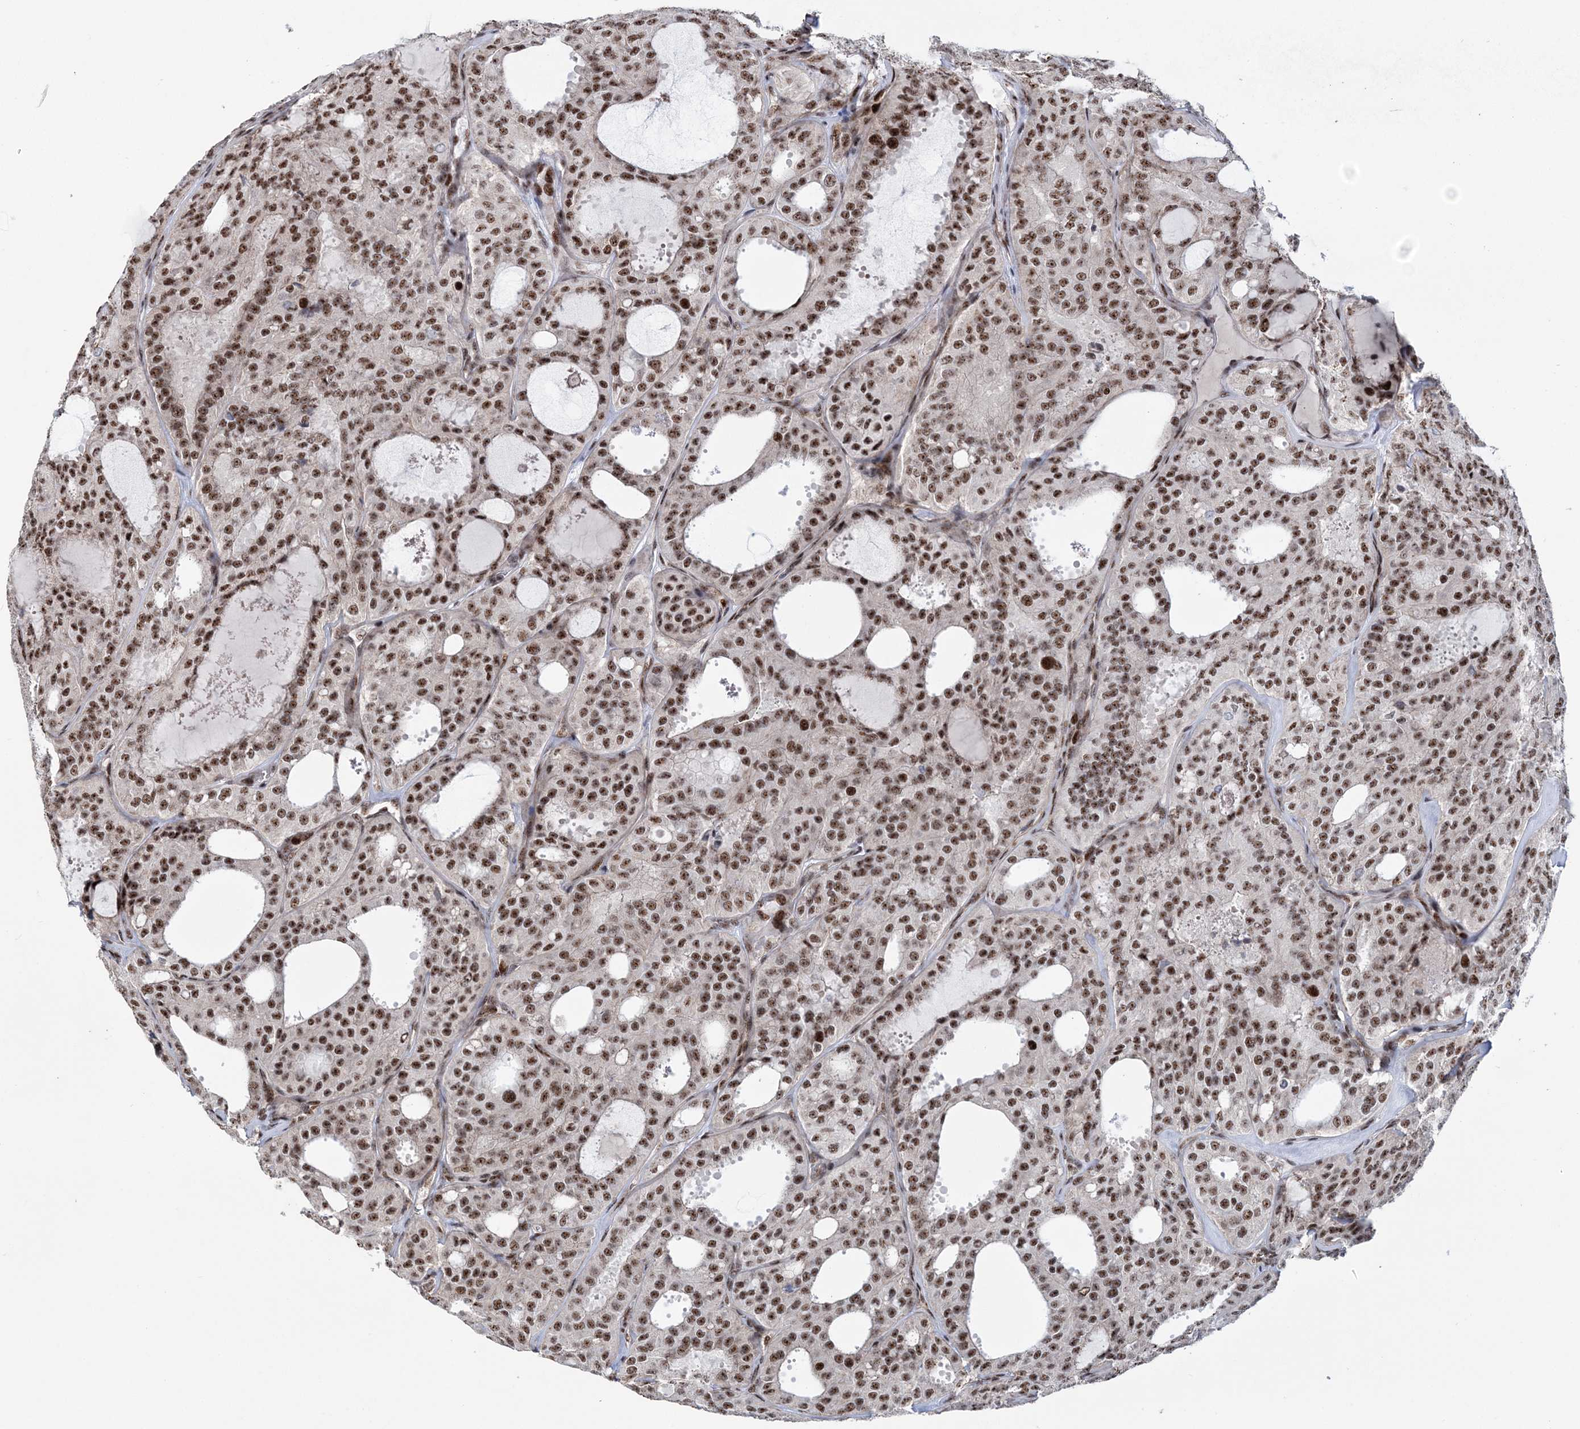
{"staining": {"intensity": "moderate", "quantity": ">75%", "location": "nuclear"}, "tissue": "thyroid cancer", "cell_type": "Tumor cells", "image_type": "cancer", "snomed": [{"axis": "morphology", "description": "Follicular adenoma carcinoma, NOS"}, {"axis": "topography", "description": "Thyroid gland"}], "caption": "Tumor cells display medium levels of moderate nuclear positivity in about >75% of cells in human thyroid cancer (follicular adenoma carcinoma).", "gene": "TATDN2", "patient": {"sex": "male", "age": 75}}